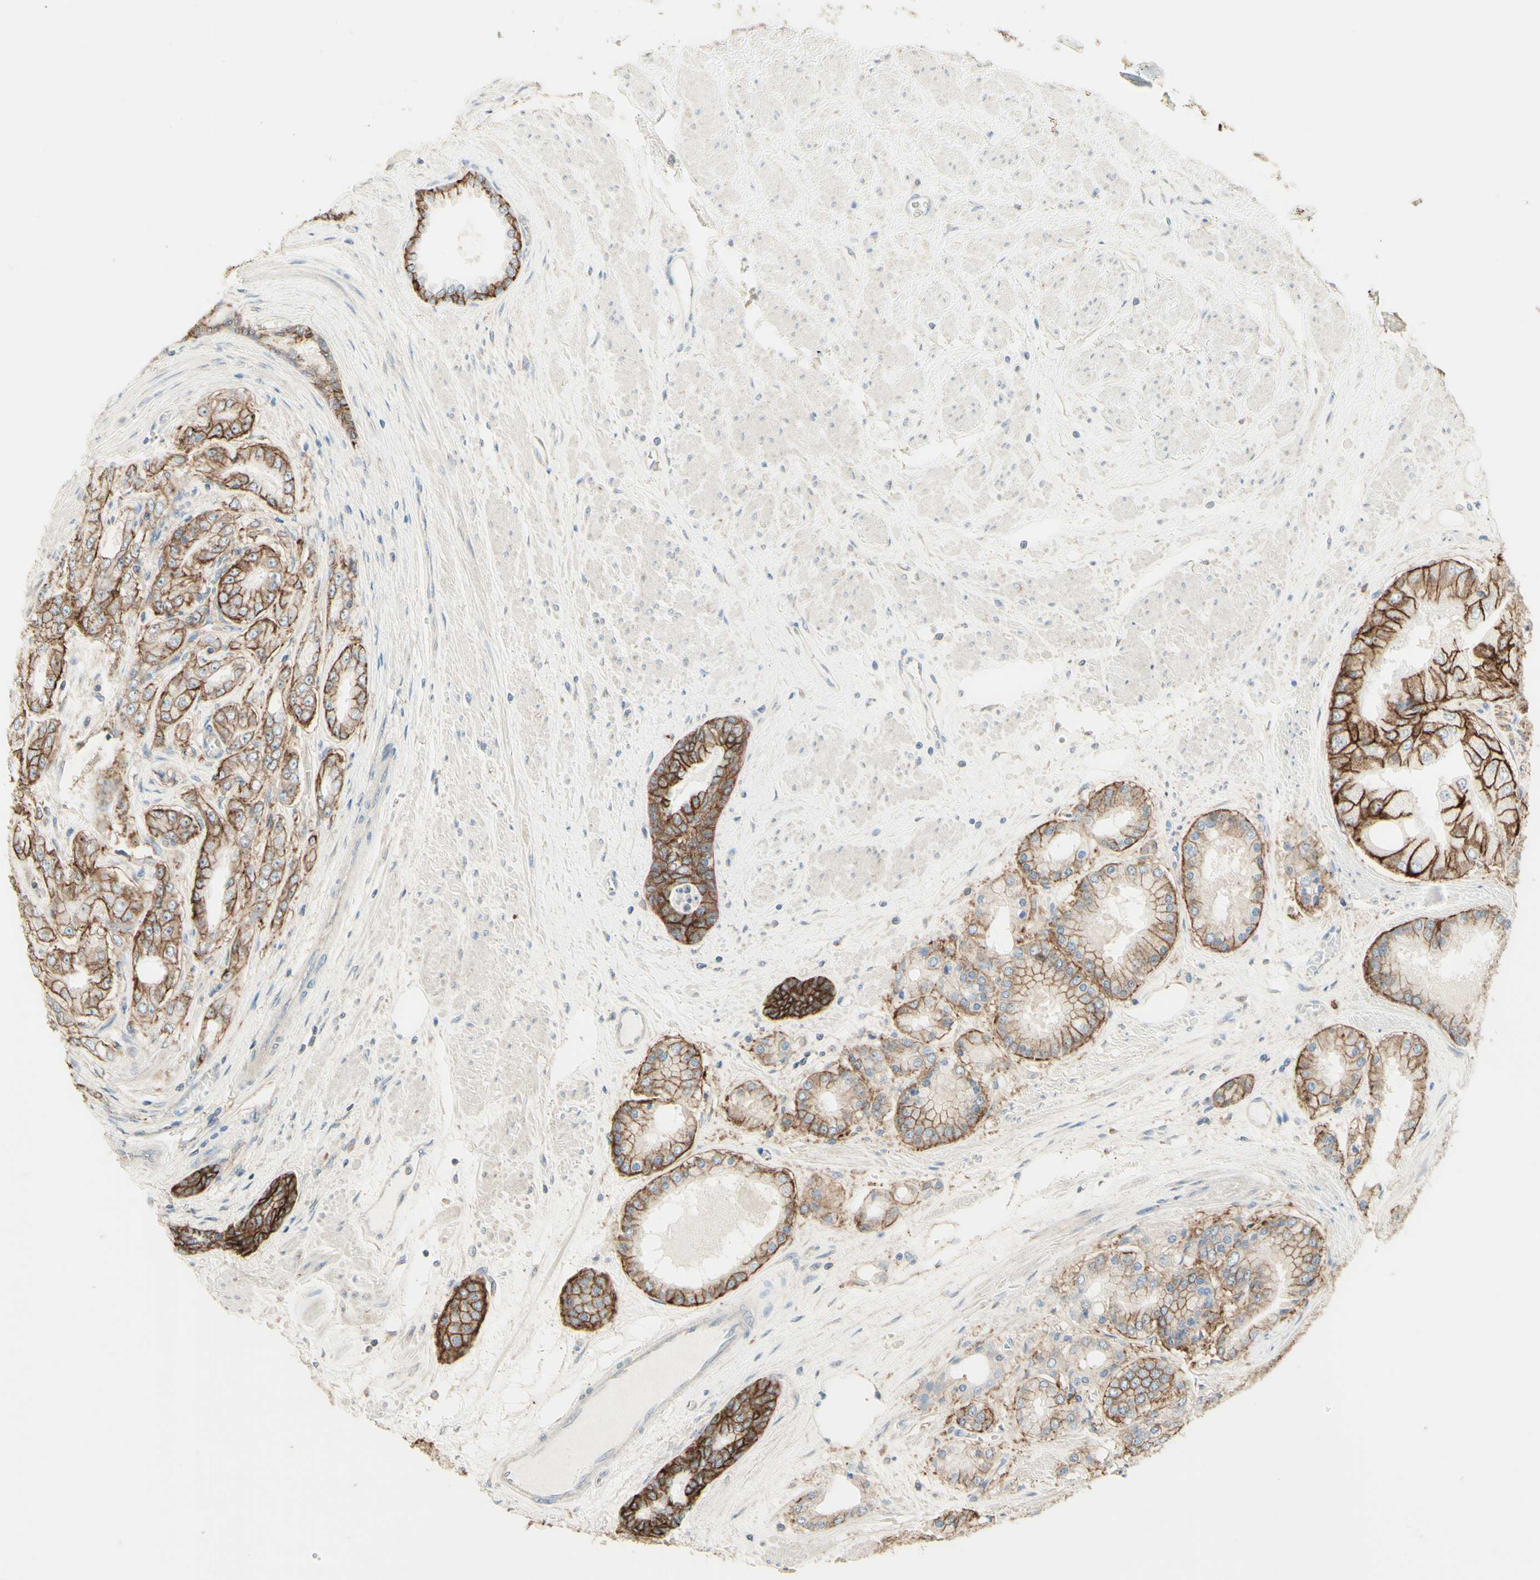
{"staining": {"intensity": "weak", "quantity": ">75%", "location": "cytoplasmic/membranous"}, "tissue": "prostate cancer", "cell_type": "Tumor cells", "image_type": "cancer", "snomed": [{"axis": "morphology", "description": "Adenocarcinoma, High grade"}, {"axis": "topography", "description": "Prostate"}], "caption": "Immunohistochemistry (DAB) staining of prostate cancer shows weak cytoplasmic/membranous protein expression in approximately >75% of tumor cells. The staining was performed using DAB (3,3'-diaminobenzidine) to visualize the protein expression in brown, while the nuclei were stained in blue with hematoxylin (Magnification: 20x).", "gene": "RNF149", "patient": {"sex": "male", "age": 59}}